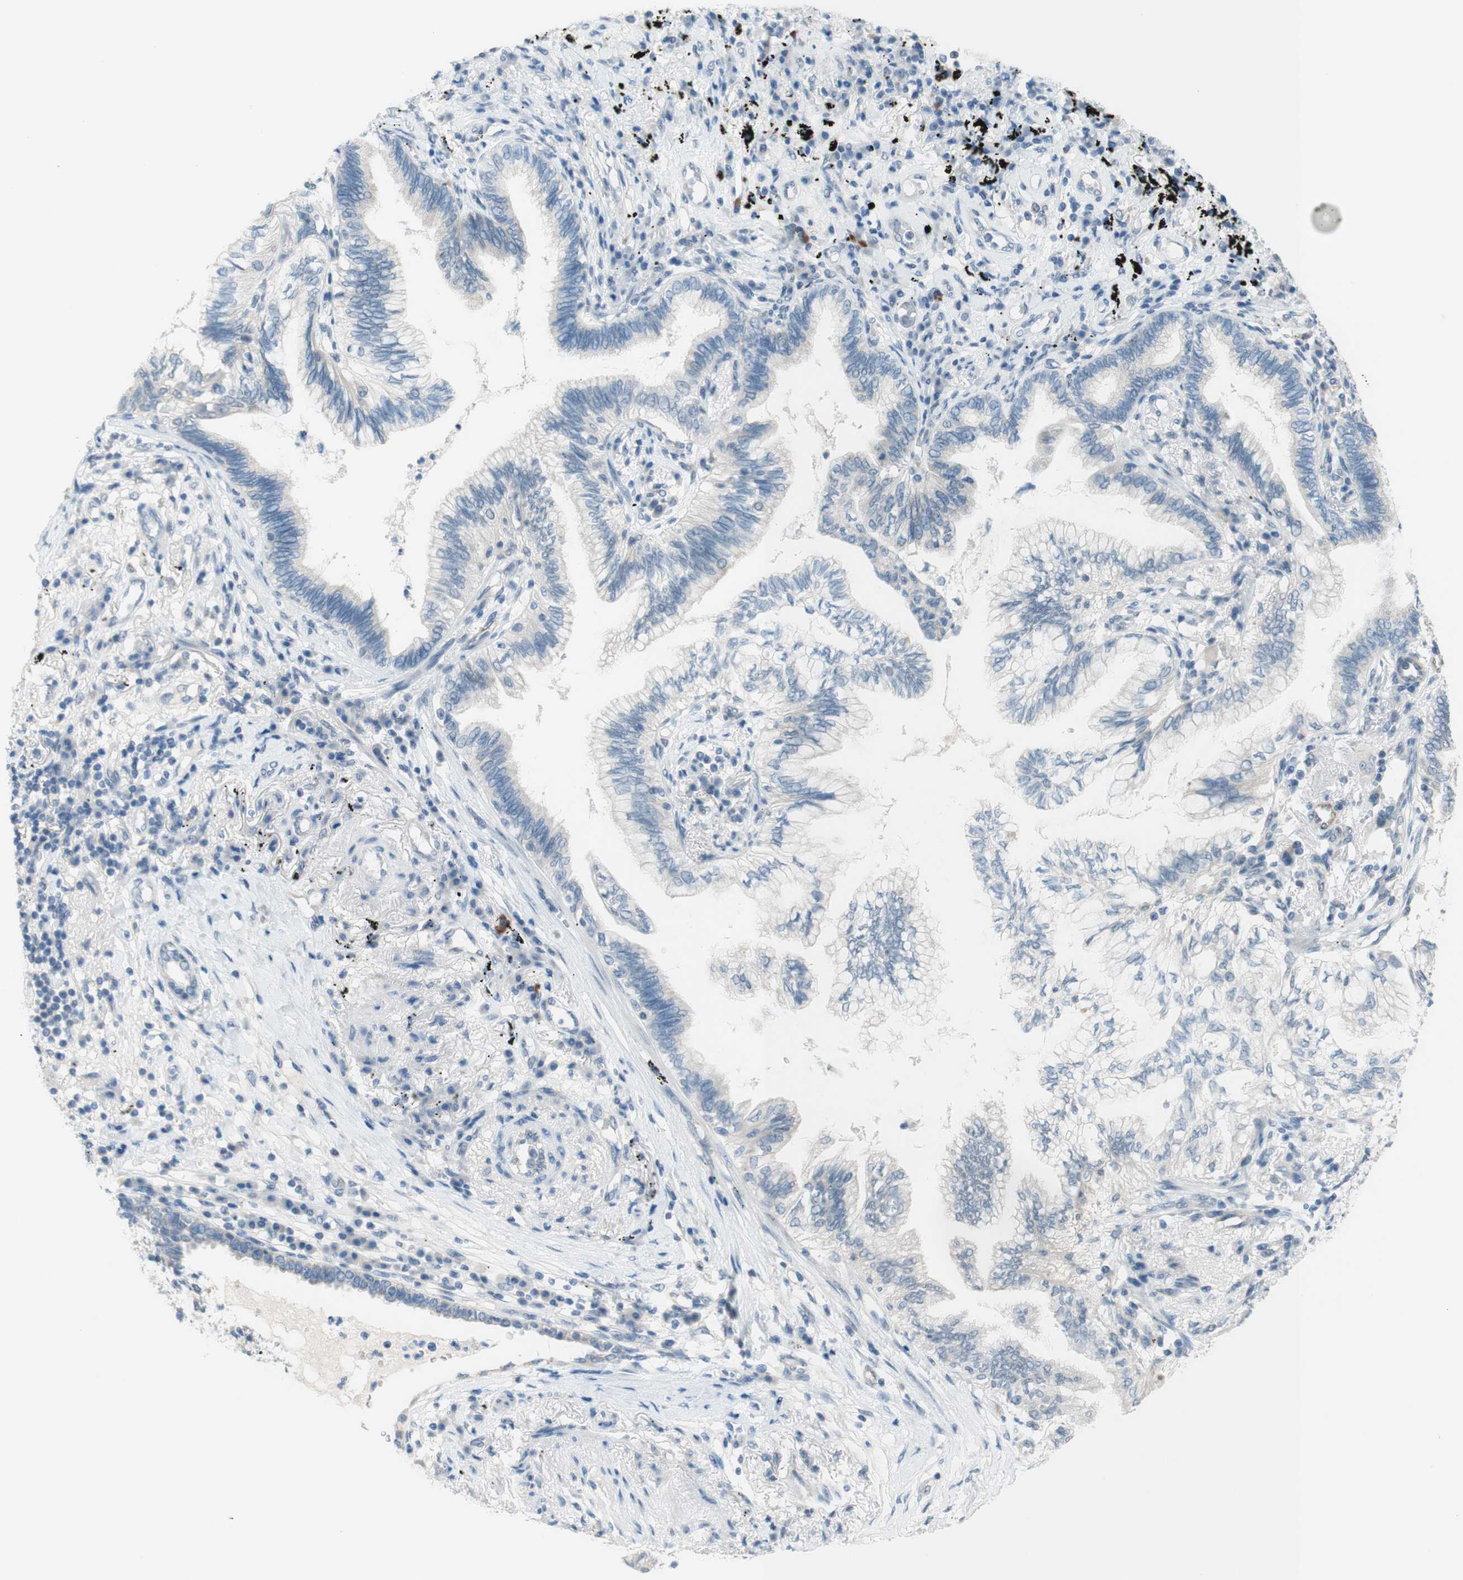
{"staining": {"intensity": "negative", "quantity": "none", "location": "none"}, "tissue": "lung cancer", "cell_type": "Tumor cells", "image_type": "cancer", "snomed": [{"axis": "morphology", "description": "Normal tissue, NOS"}, {"axis": "morphology", "description": "Adenocarcinoma, NOS"}, {"axis": "topography", "description": "Bronchus"}, {"axis": "topography", "description": "Lung"}], "caption": "An image of human lung cancer (adenocarcinoma) is negative for staining in tumor cells.", "gene": "JPH1", "patient": {"sex": "female", "age": 70}}